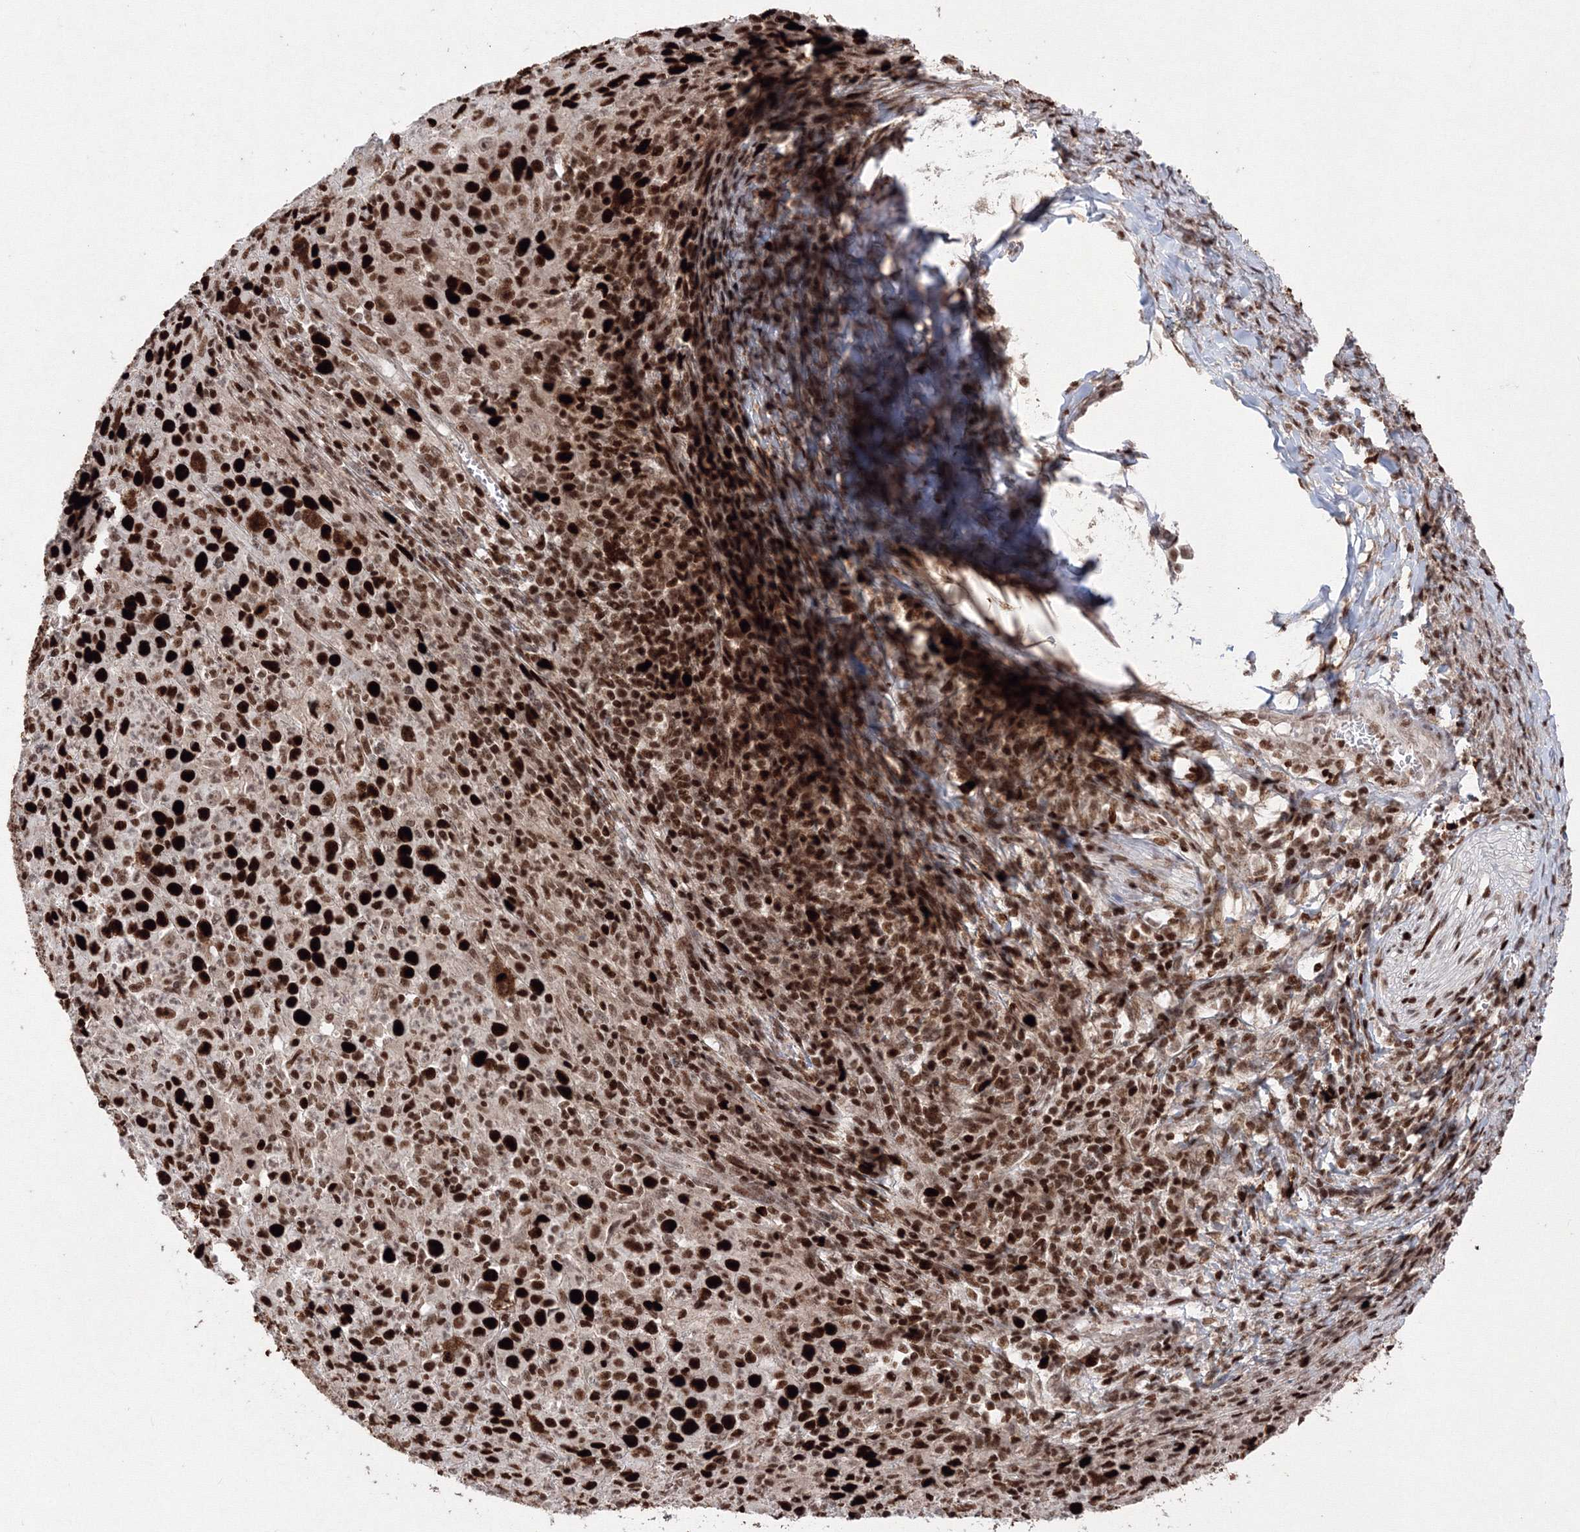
{"staining": {"intensity": "strong", "quantity": ">75%", "location": "nuclear"}, "tissue": "melanoma", "cell_type": "Tumor cells", "image_type": "cancer", "snomed": [{"axis": "morphology", "description": "Malignant melanoma, Metastatic site"}, {"axis": "topography", "description": "Skin"}], "caption": "Strong nuclear positivity for a protein is identified in approximately >75% of tumor cells of malignant melanoma (metastatic site) using immunohistochemistry.", "gene": "LIG1", "patient": {"sex": "female", "age": 56}}